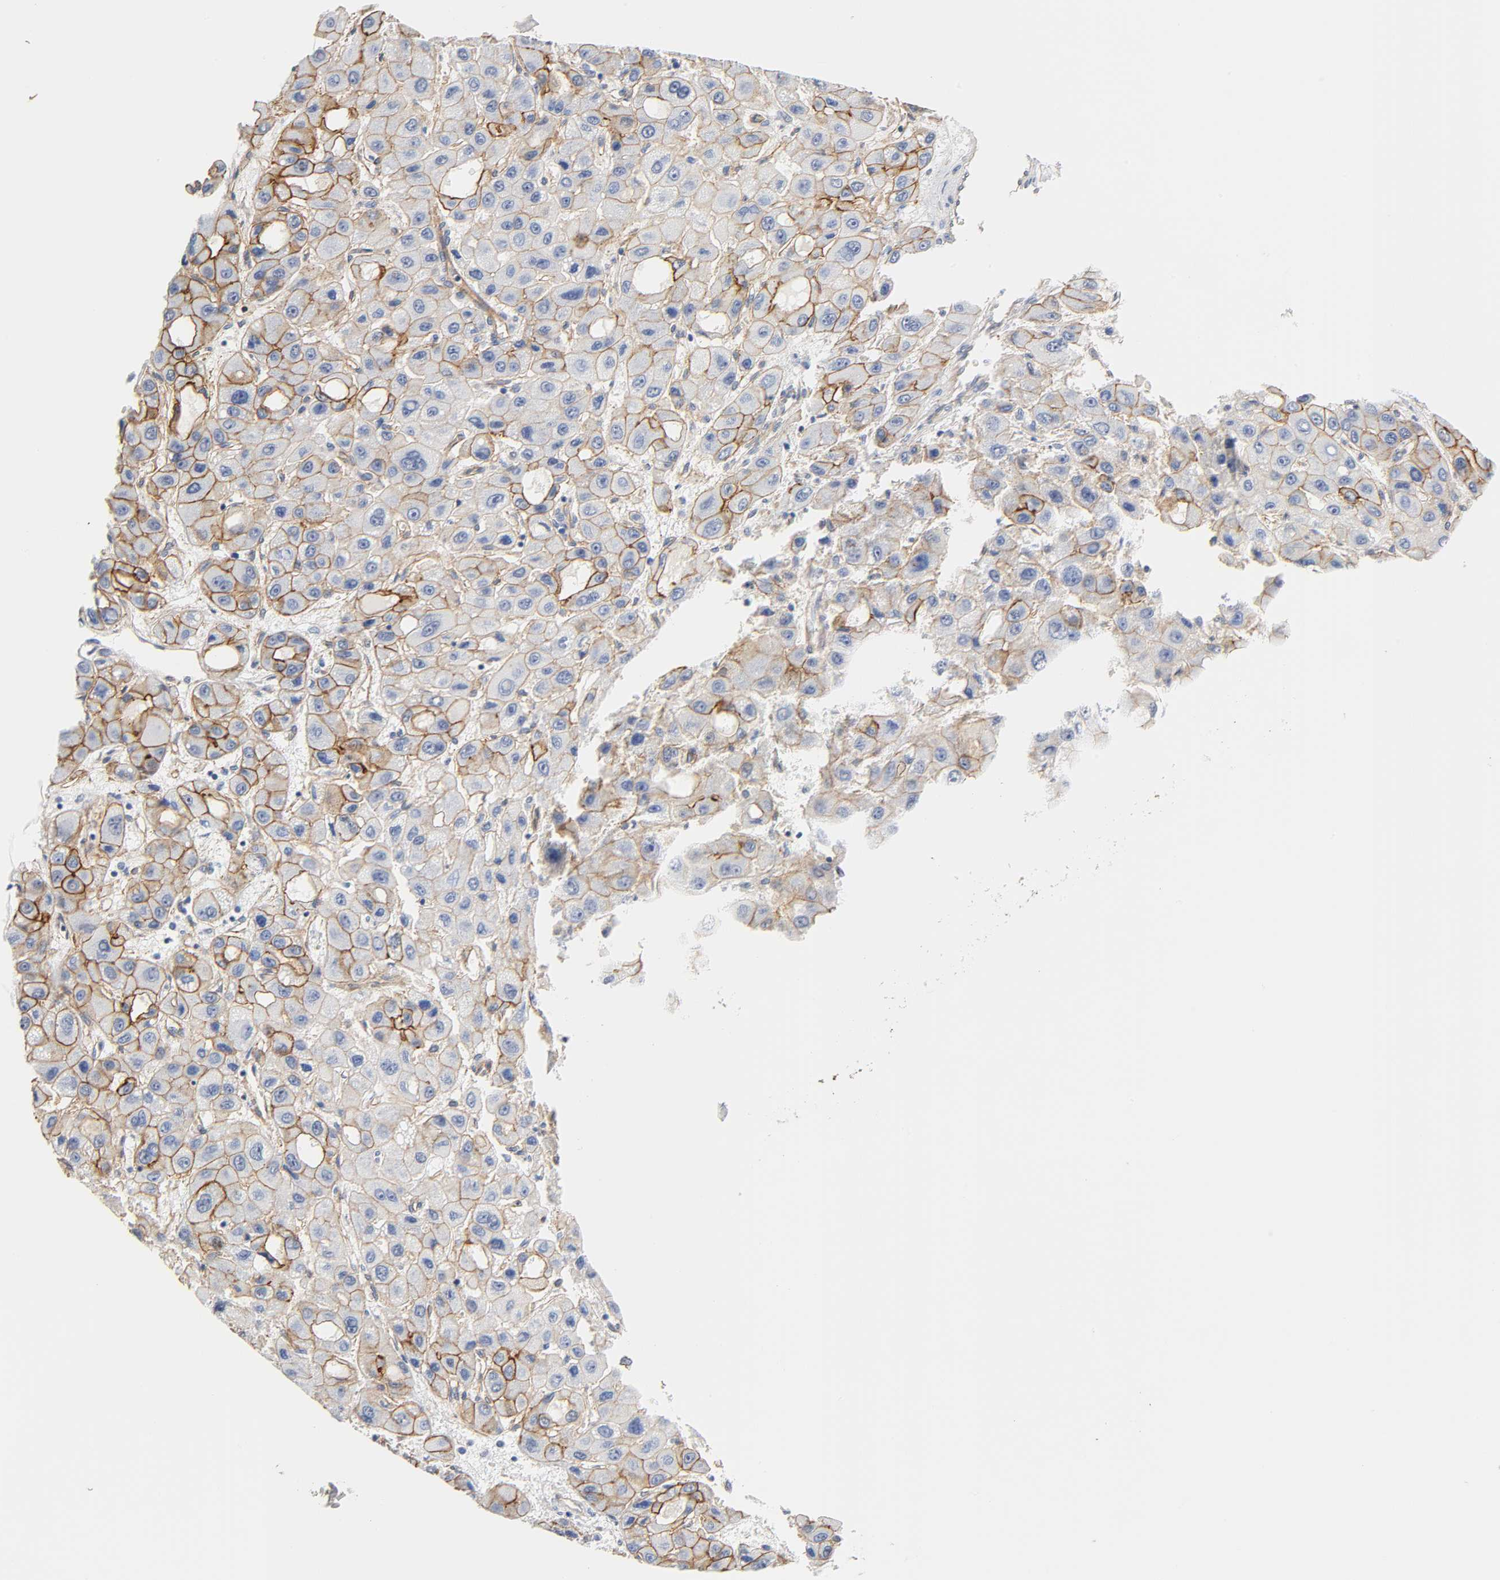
{"staining": {"intensity": "moderate", "quantity": ">75%", "location": "cytoplasmic/membranous"}, "tissue": "liver cancer", "cell_type": "Tumor cells", "image_type": "cancer", "snomed": [{"axis": "morphology", "description": "Carcinoma, Hepatocellular, NOS"}, {"axis": "topography", "description": "Liver"}], "caption": "Liver cancer (hepatocellular carcinoma) stained for a protein demonstrates moderate cytoplasmic/membranous positivity in tumor cells. (DAB (3,3'-diaminobenzidine) IHC with brightfield microscopy, high magnification).", "gene": "SPTAN1", "patient": {"sex": "male", "age": 55}}